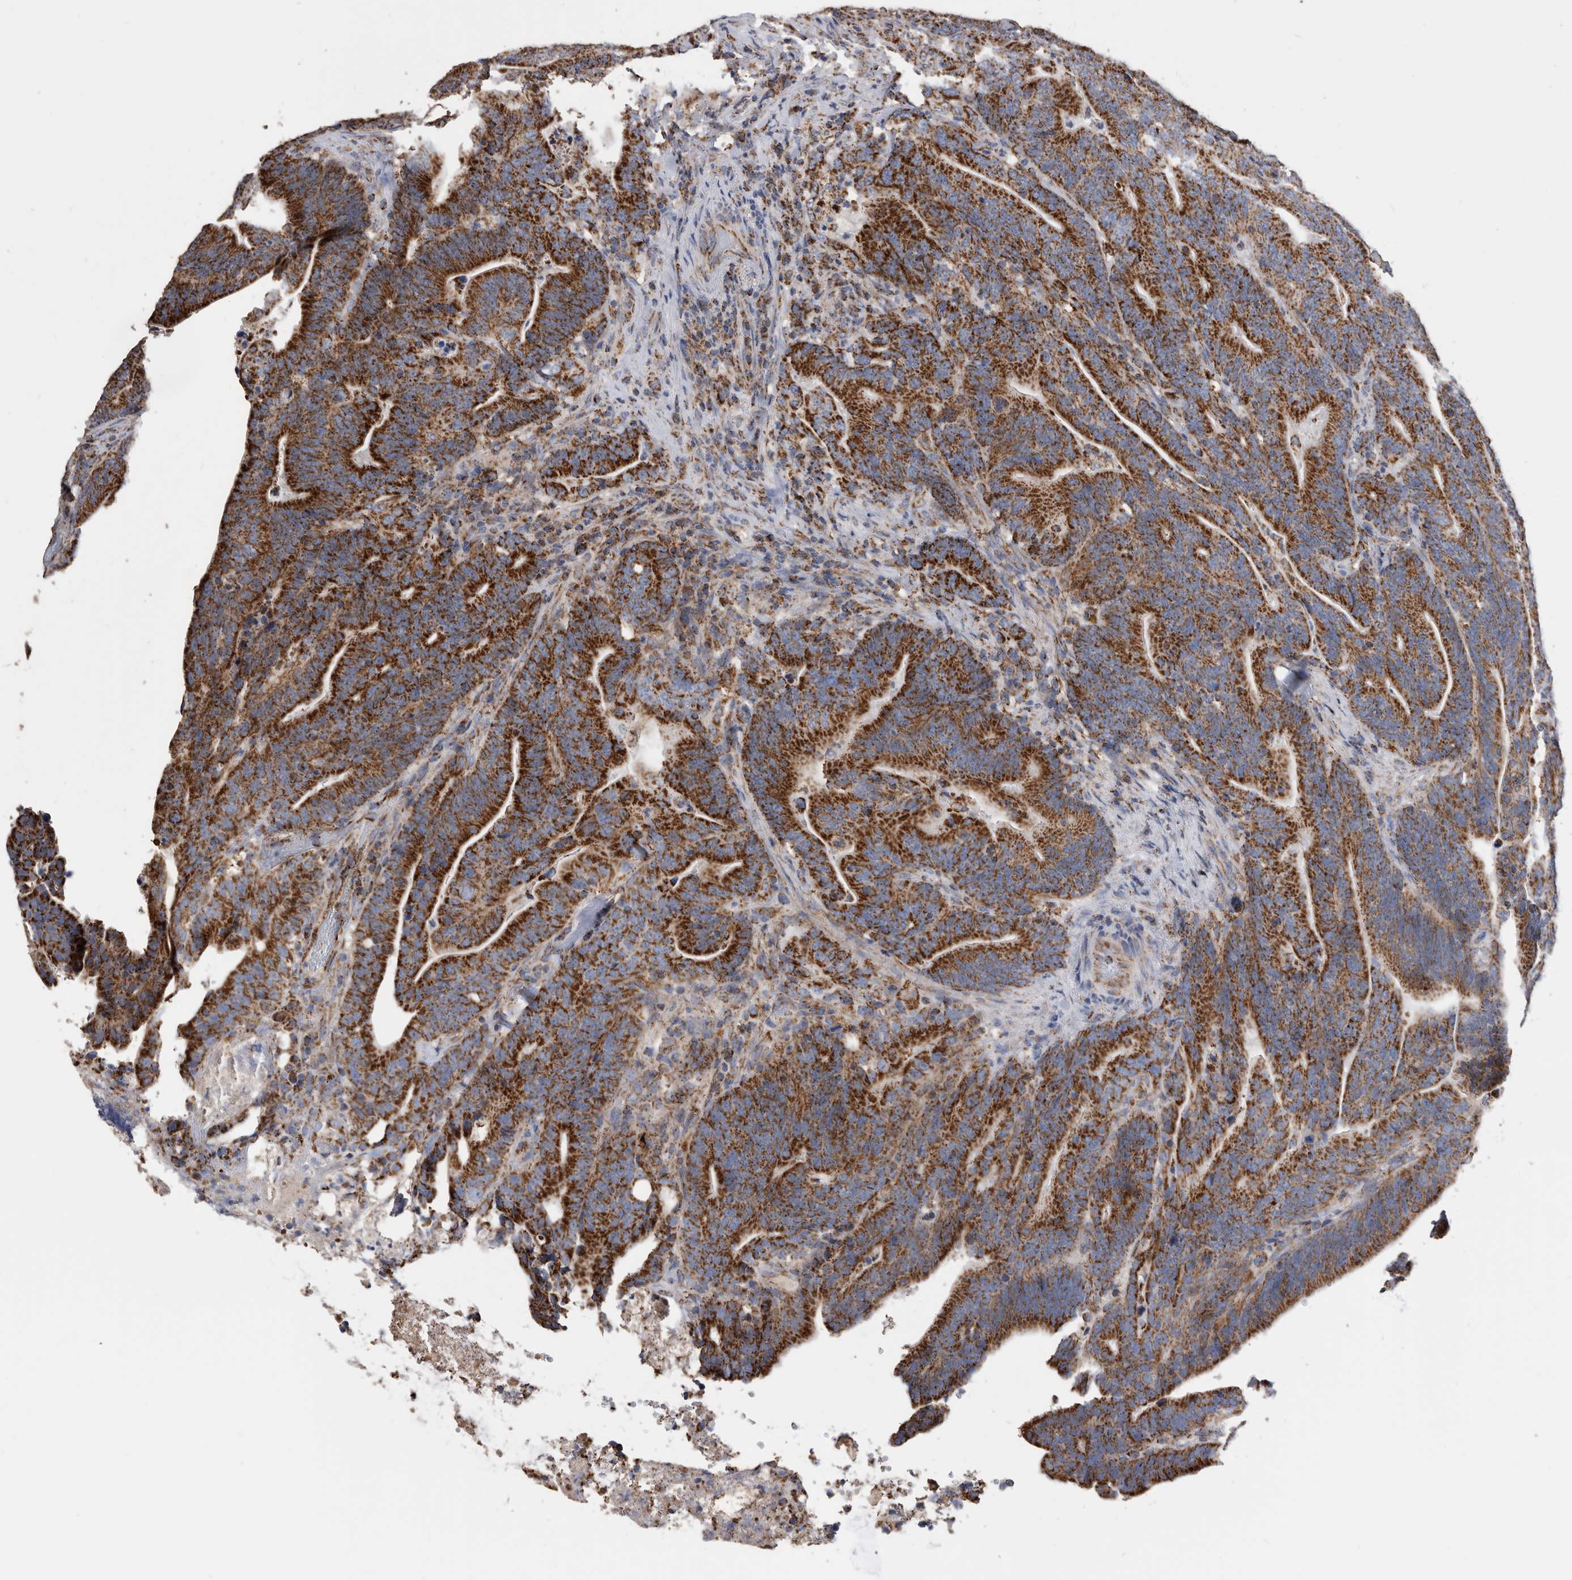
{"staining": {"intensity": "strong", "quantity": ">75%", "location": "cytoplasmic/membranous"}, "tissue": "colorectal cancer", "cell_type": "Tumor cells", "image_type": "cancer", "snomed": [{"axis": "morphology", "description": "Adenocarcinoma, NOS"}, {"axis": "topography", "description": "Colon"}], "caption": "This histopathology image reveals colorectal cancer stained with immunohistochemistry (IHC) to label a protein in brown. The cytoplasmic/membranous of tumor cells show strong positivity for the protein. Nuclei are counter-stained blue.", "gene": "WFDC1", "patient": {"sex": "female", "age": 66}}